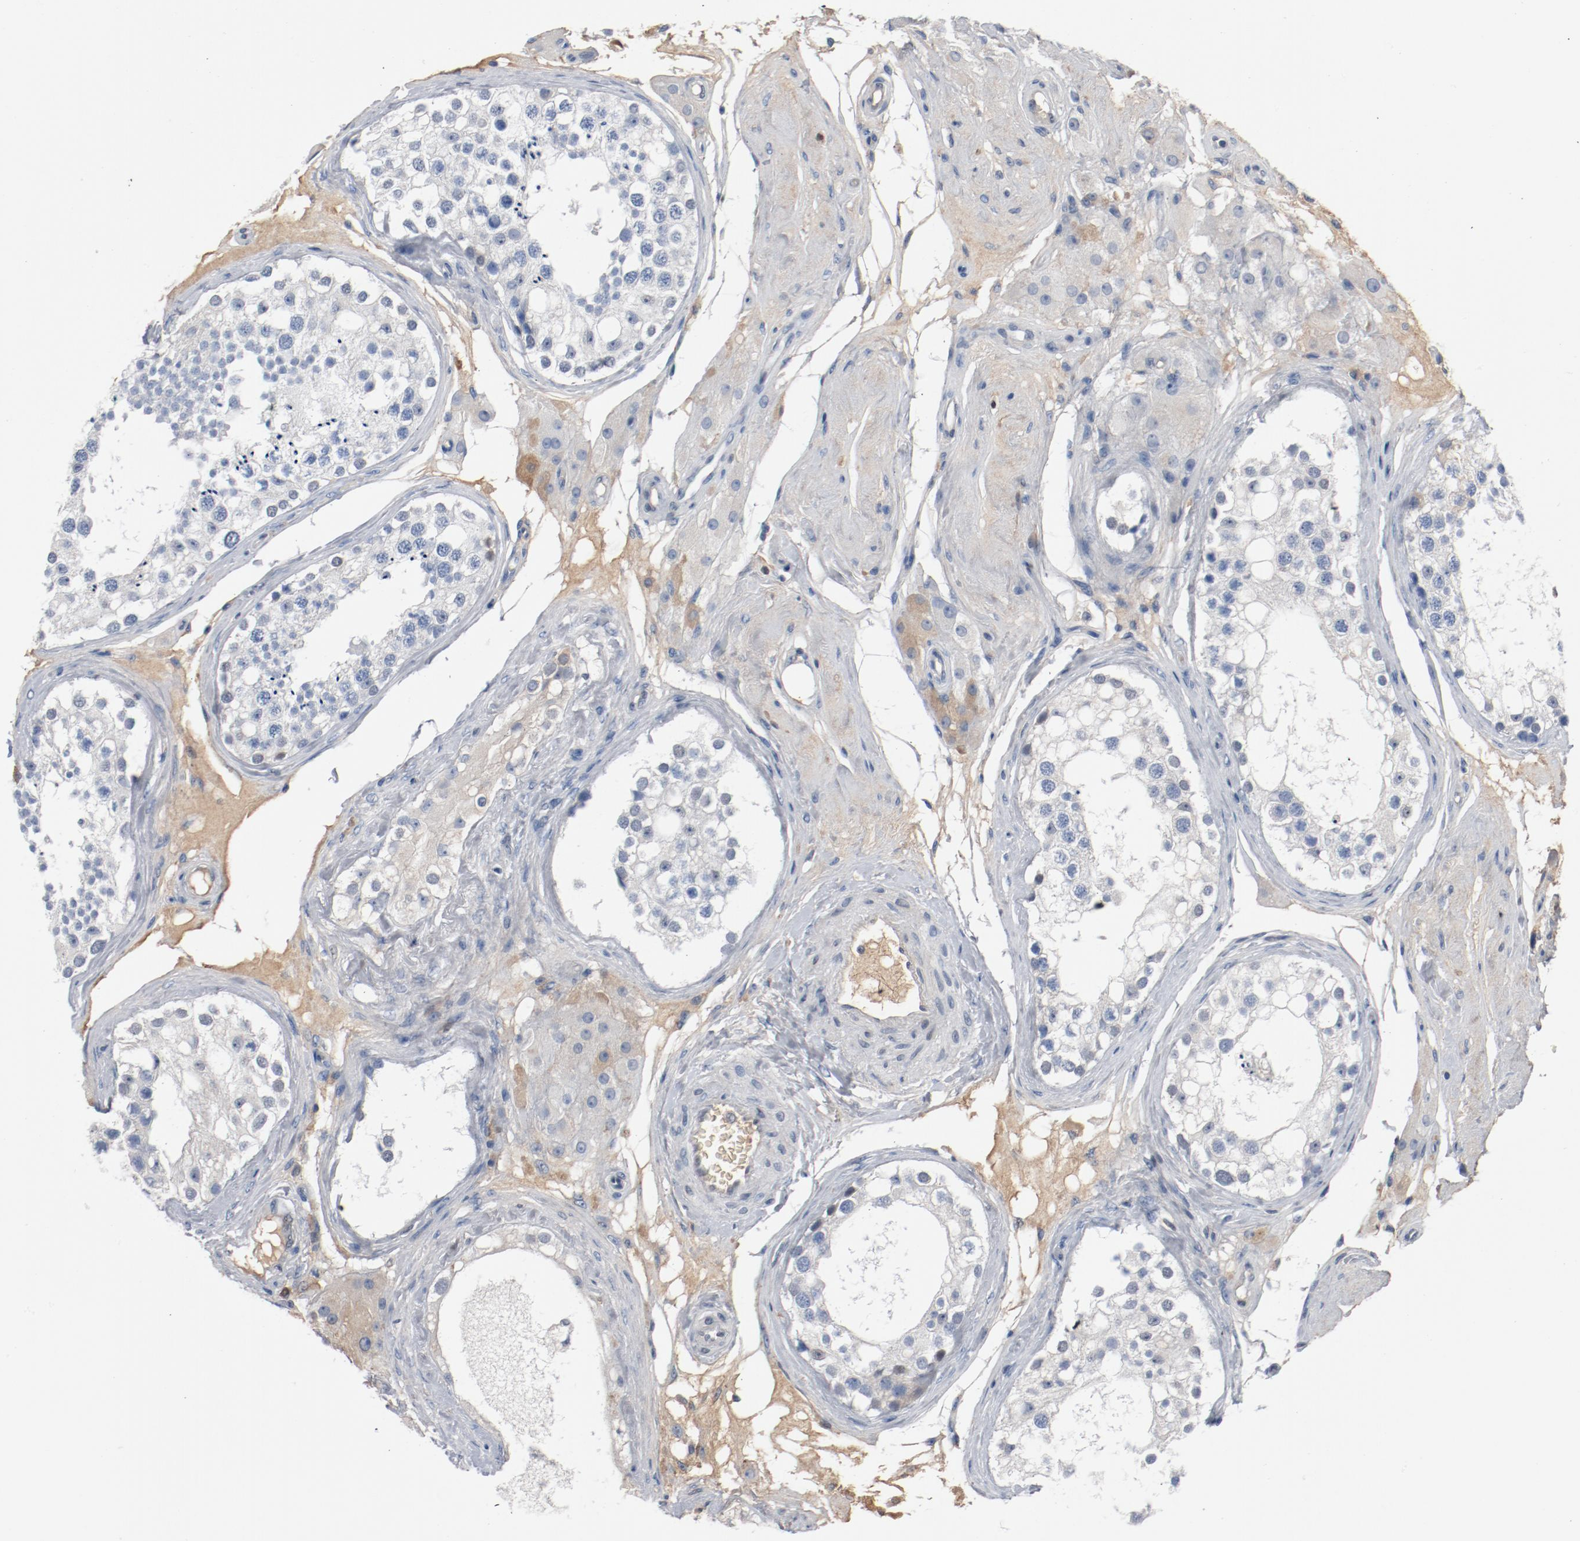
{"staining": {"intensity": "negative", "quantity": "none", "location": "none"}, "tissue": "testis", "cell_type": "Cells in seminiferous ducts", "image_type": "normal", "snomed": [{"axis": "morphology", "description": "Normal tissue, NOS"}, {"axis": "topography", "description": "Testis"}], "caption": "DAB immunohistochemical staining of unremarkable human testis exhibits no significant positivity in cells in seminiferous ducts.", "gene": "ENSG00000285708", "patient": {"sex": "male", "age": 68}}